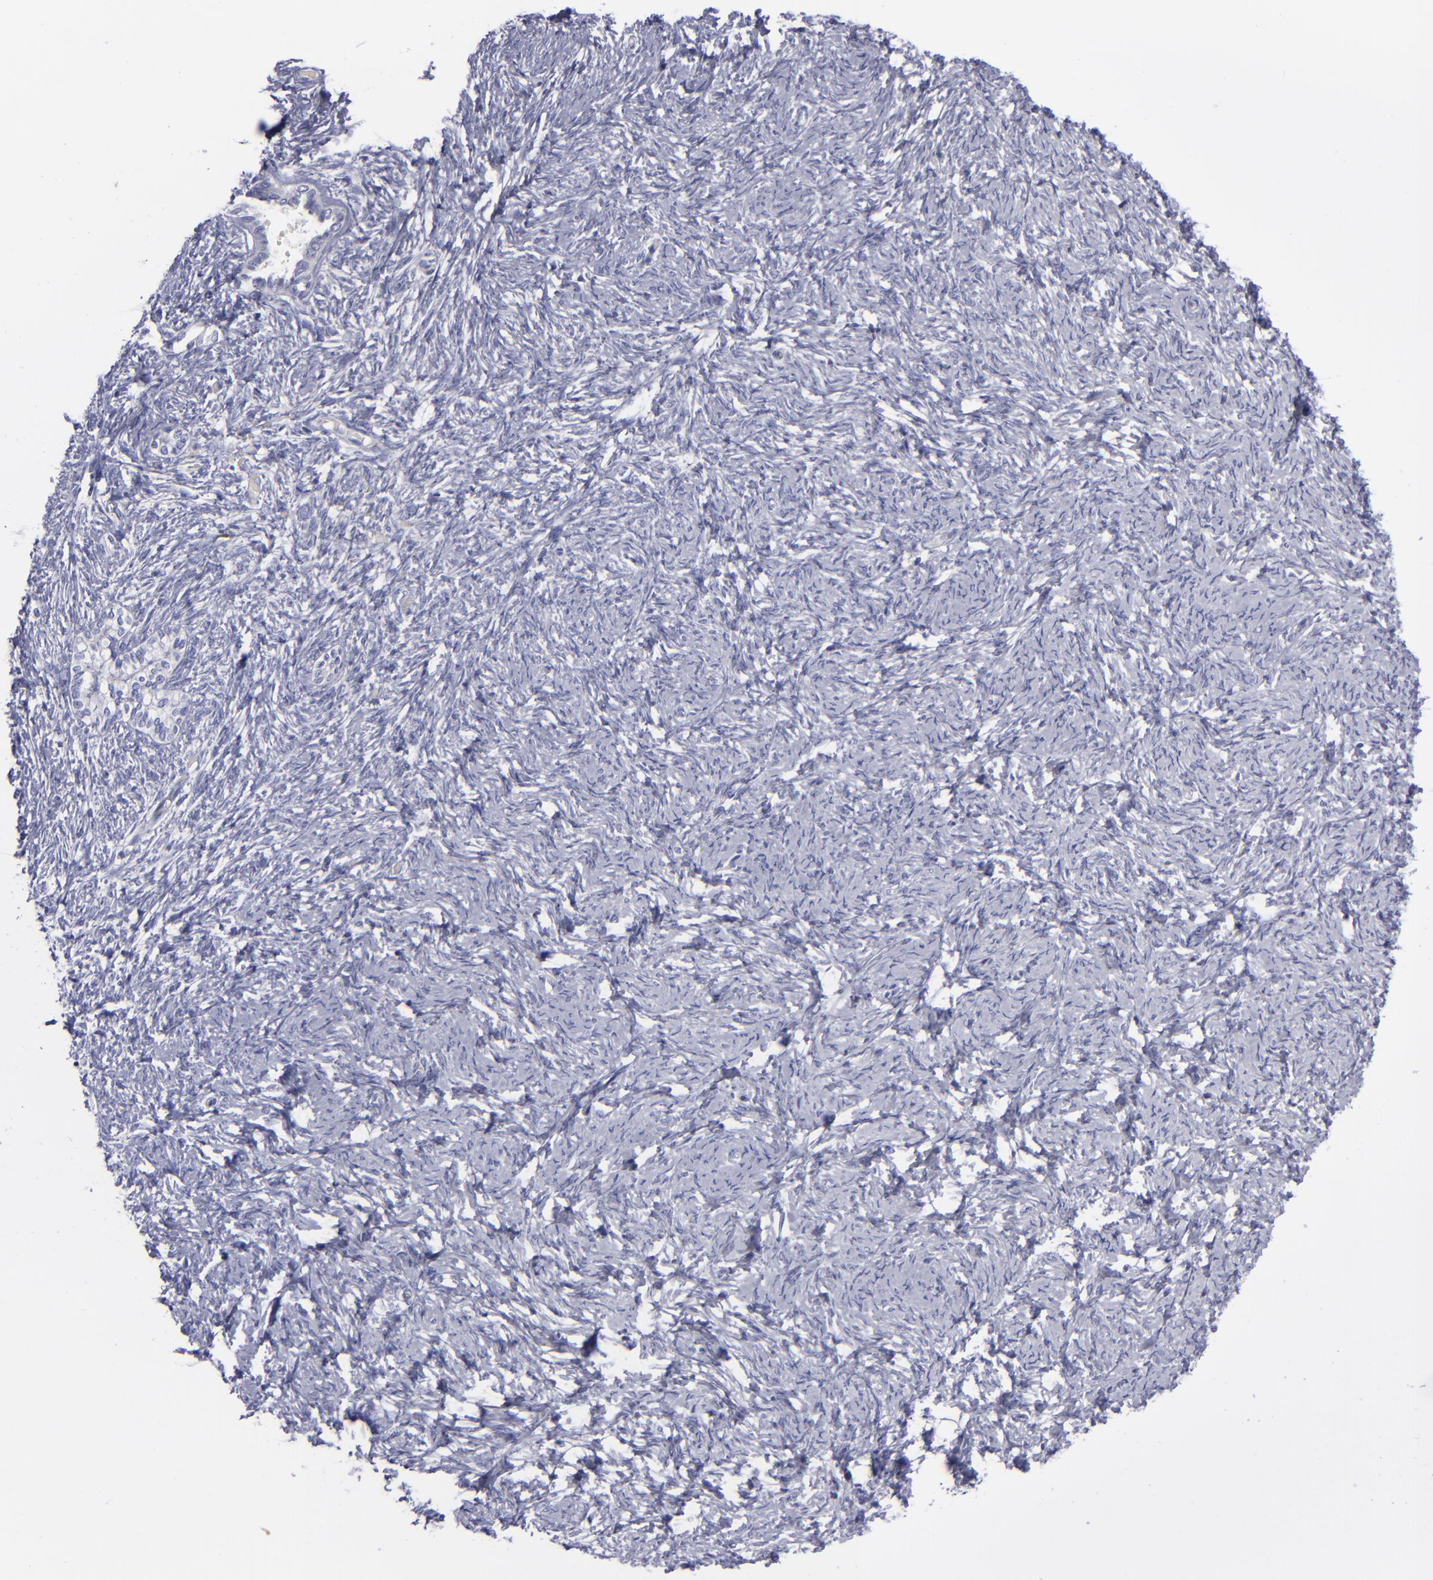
{"staining": {"intensity": "negative", "quantity": "none", "location": "none"}, "tissue": "ovarian cancer", "cell_type": "Tumor cells", "image_type": "cancer", "snomed": [{"axis": "morphology", "description": "Normal tissue, NOS"}, {"axis": "morphology", "description": "Cystadenocarcinoma, serous, NOS"}, {"axis": "topography", "description": "Ovary"}], "caption": "Tumor cells are negative for brown protein staining in ovarian cancer (serous cystadenocarcinoma).", "gene": "CD22", "patient": {"sex": "female", "age": 62}}